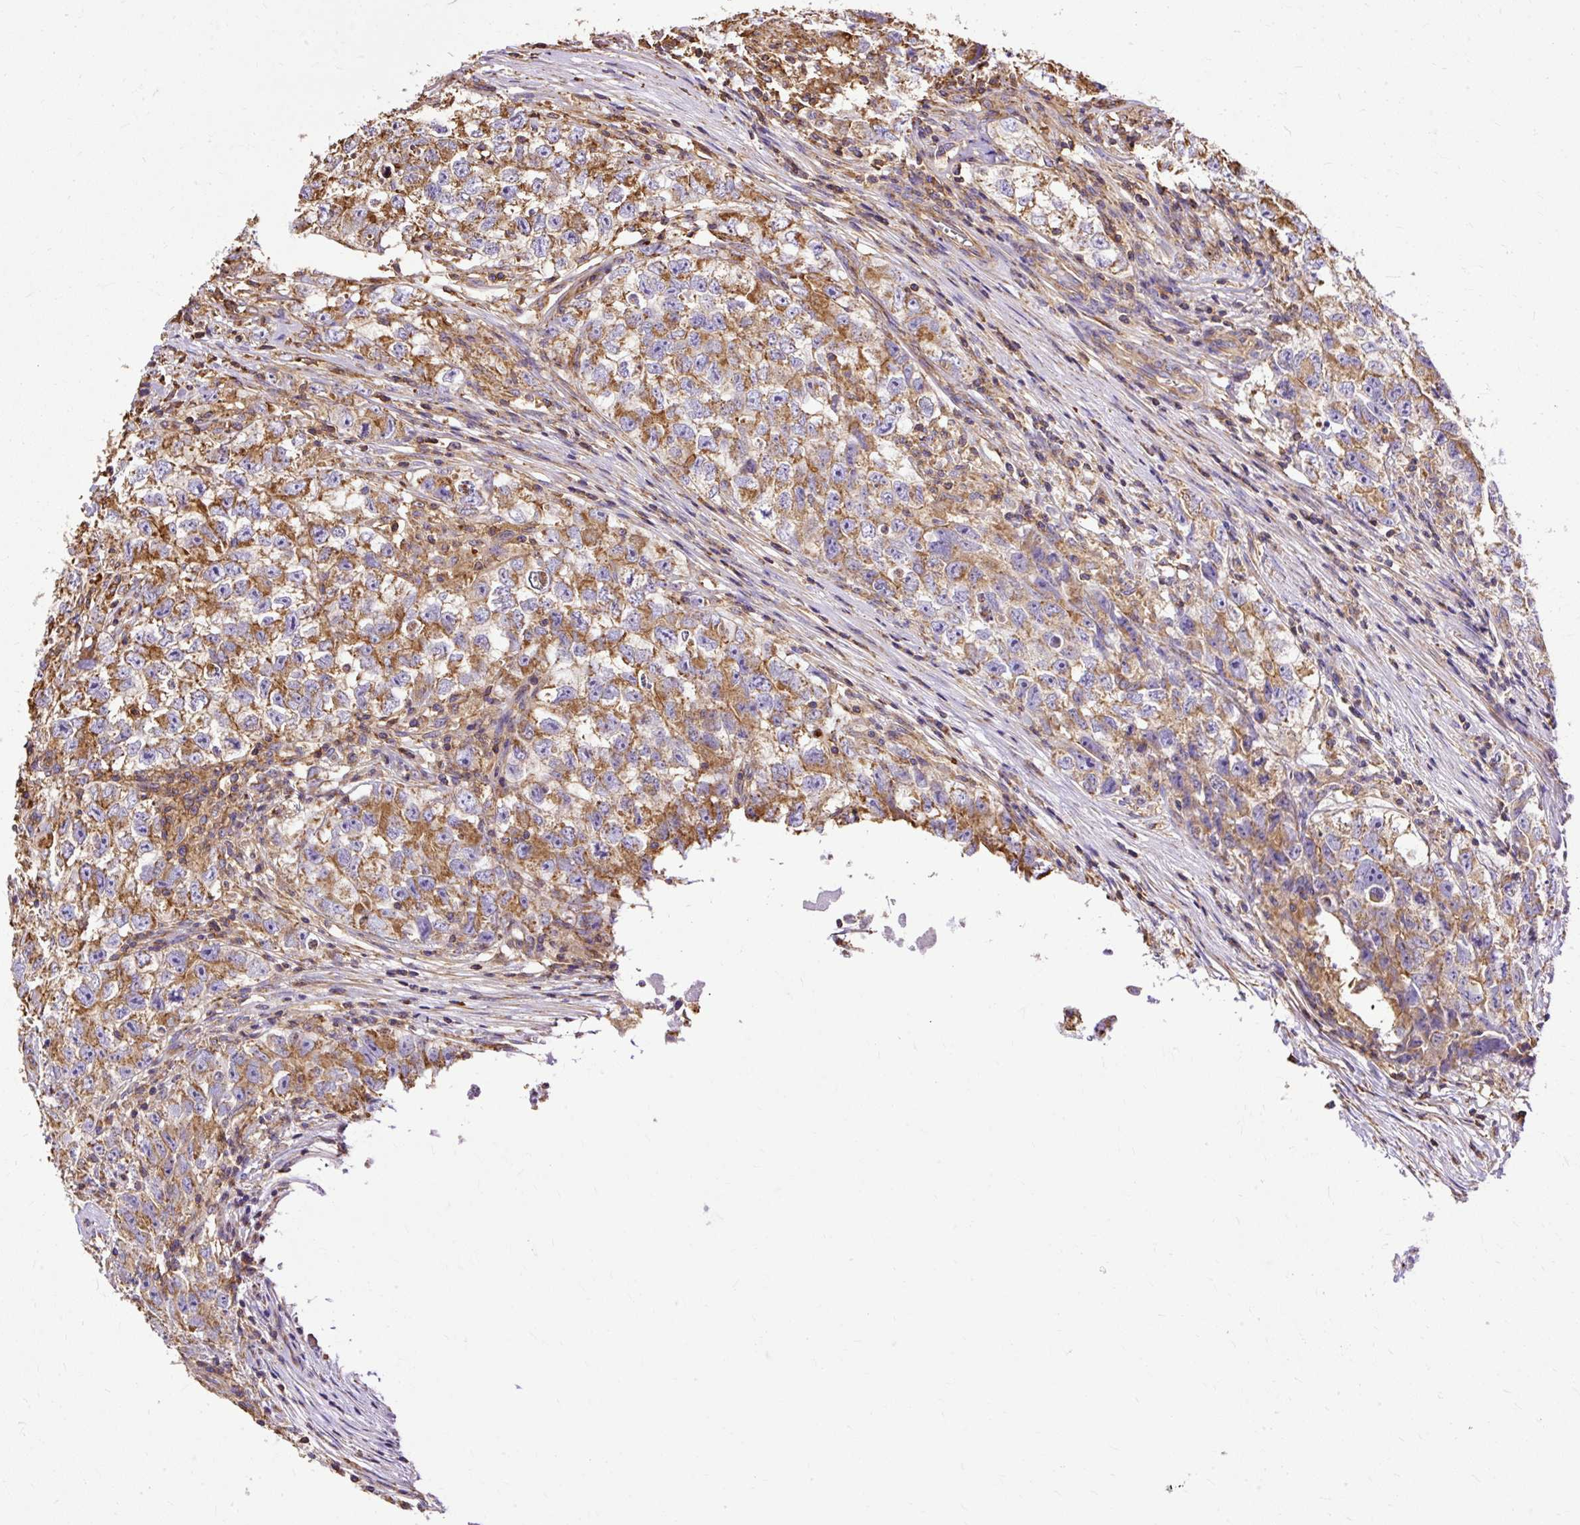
{"staining": {"intensity": "moderate", "quantity": "25%-75%", "location": "cytoplasmic/membranous"}, "tissue": "testis cancer", "cell_type": "Tumor cells", "image_type": "cancer", "snomed": [{"axis": "morphology", "description": "Seminoma, NOS"}, {"axis": "morphology", "description": "Carcinoma, Embryonal, NOS"}, {"axis": "topography", "description": "Testis"}], "caption": "Human testis cancer (embryonal carcinoma) stained with a protein marker shows moderate staining in tumor cells.", "gene": "KLHL11", "patient": {"sex": "male", "age": 43}}